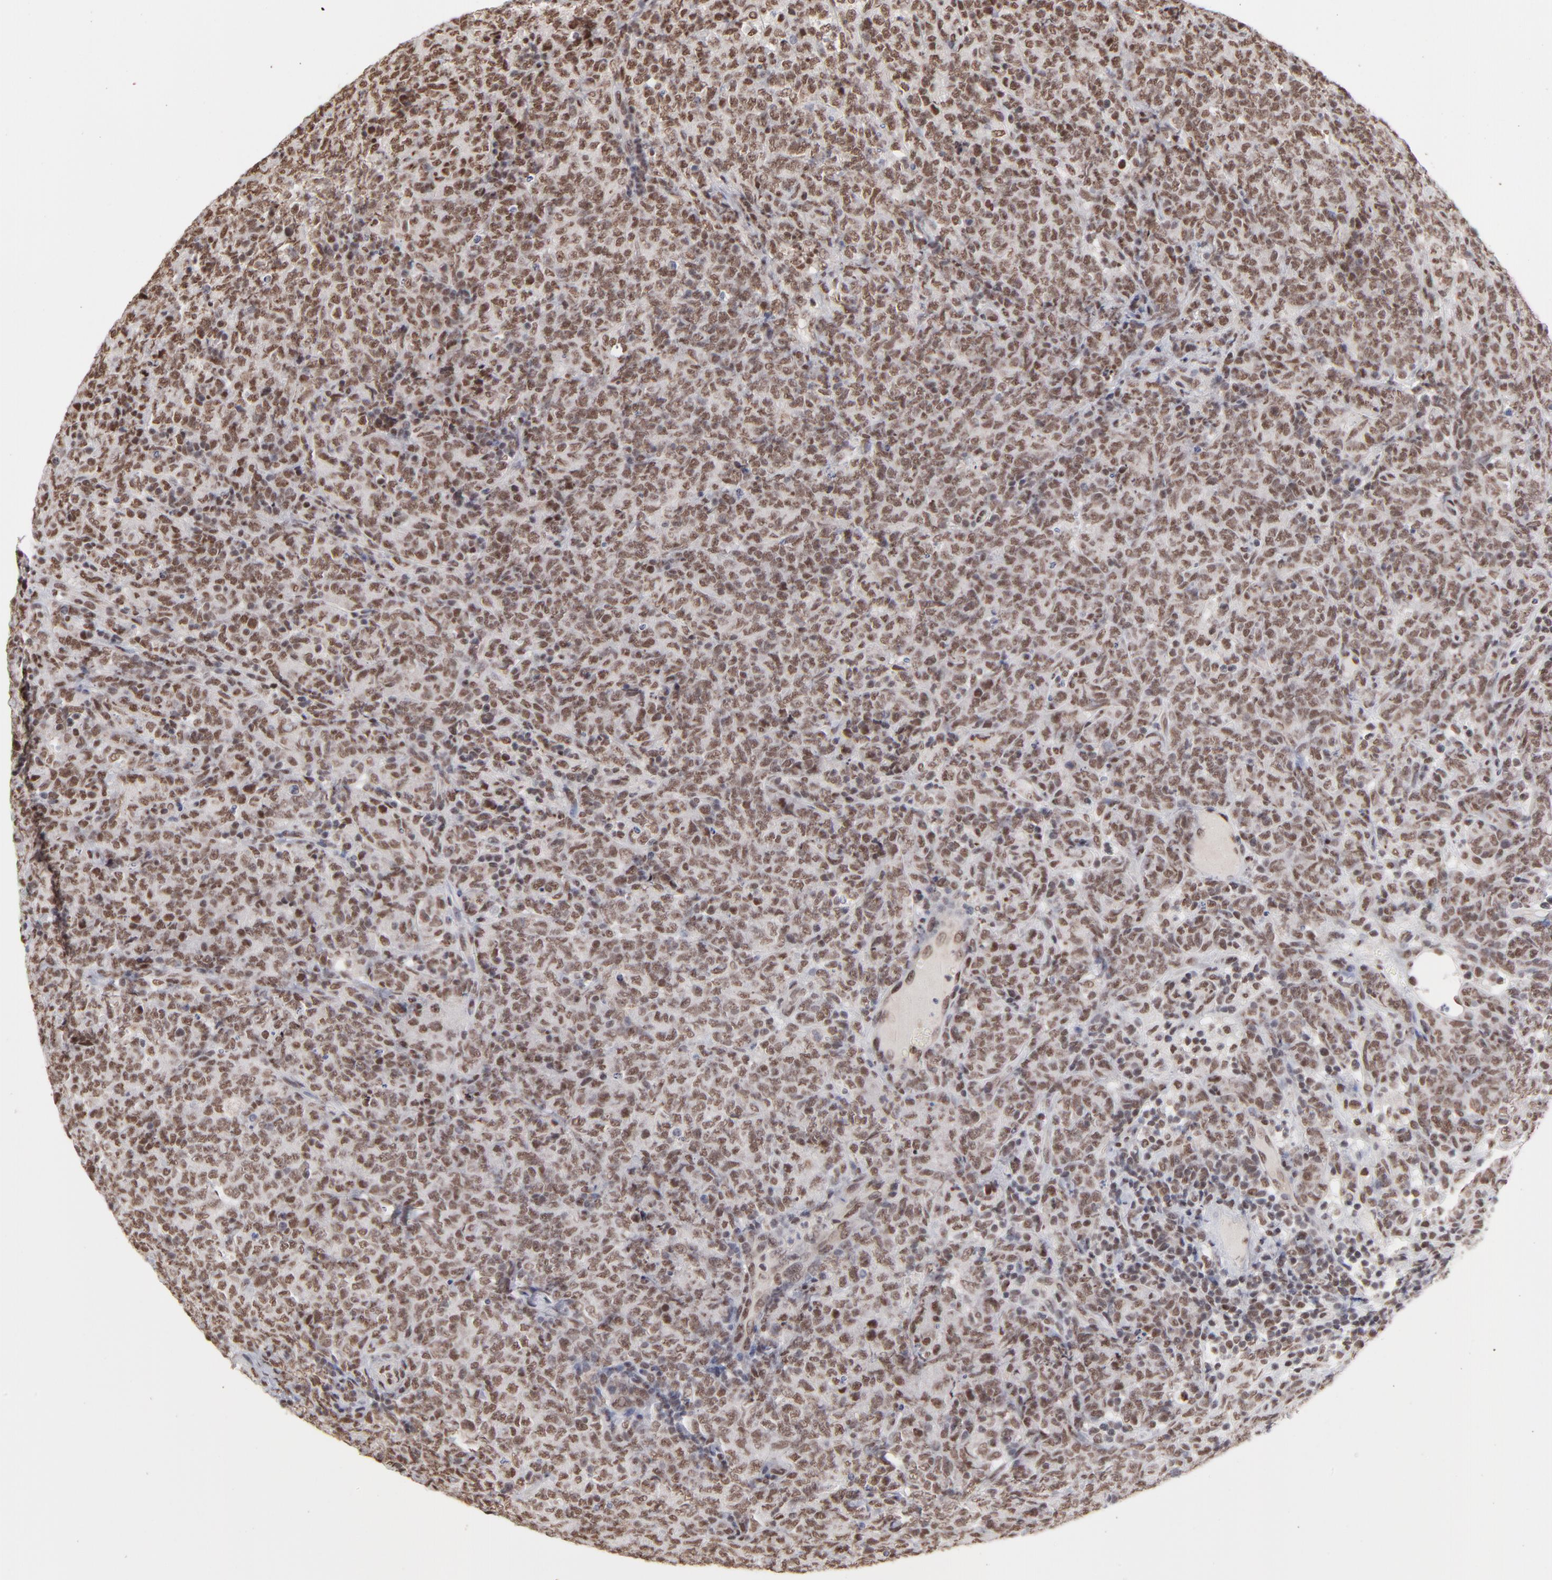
{"staining": {"intensity": "strong", "quantity": ">75%", "location": "nuclear"}, "tissue": "lymphoma", "cell_type": "Tumor cells", "image_type": "cancer", "snomed": [{"axis": "morphology", "description": "Malignant lymphoma, non-Hodgkin's type, High grade"}, {"axis": "topography", "description": "Tonsil"}], "caption": "A photomicrograph of lymphoma stained for a protein shows strong nuclear brown staining in tumor cells.", "gene": "ZNF3", "patient": {"sex": "female", "age": 36}}